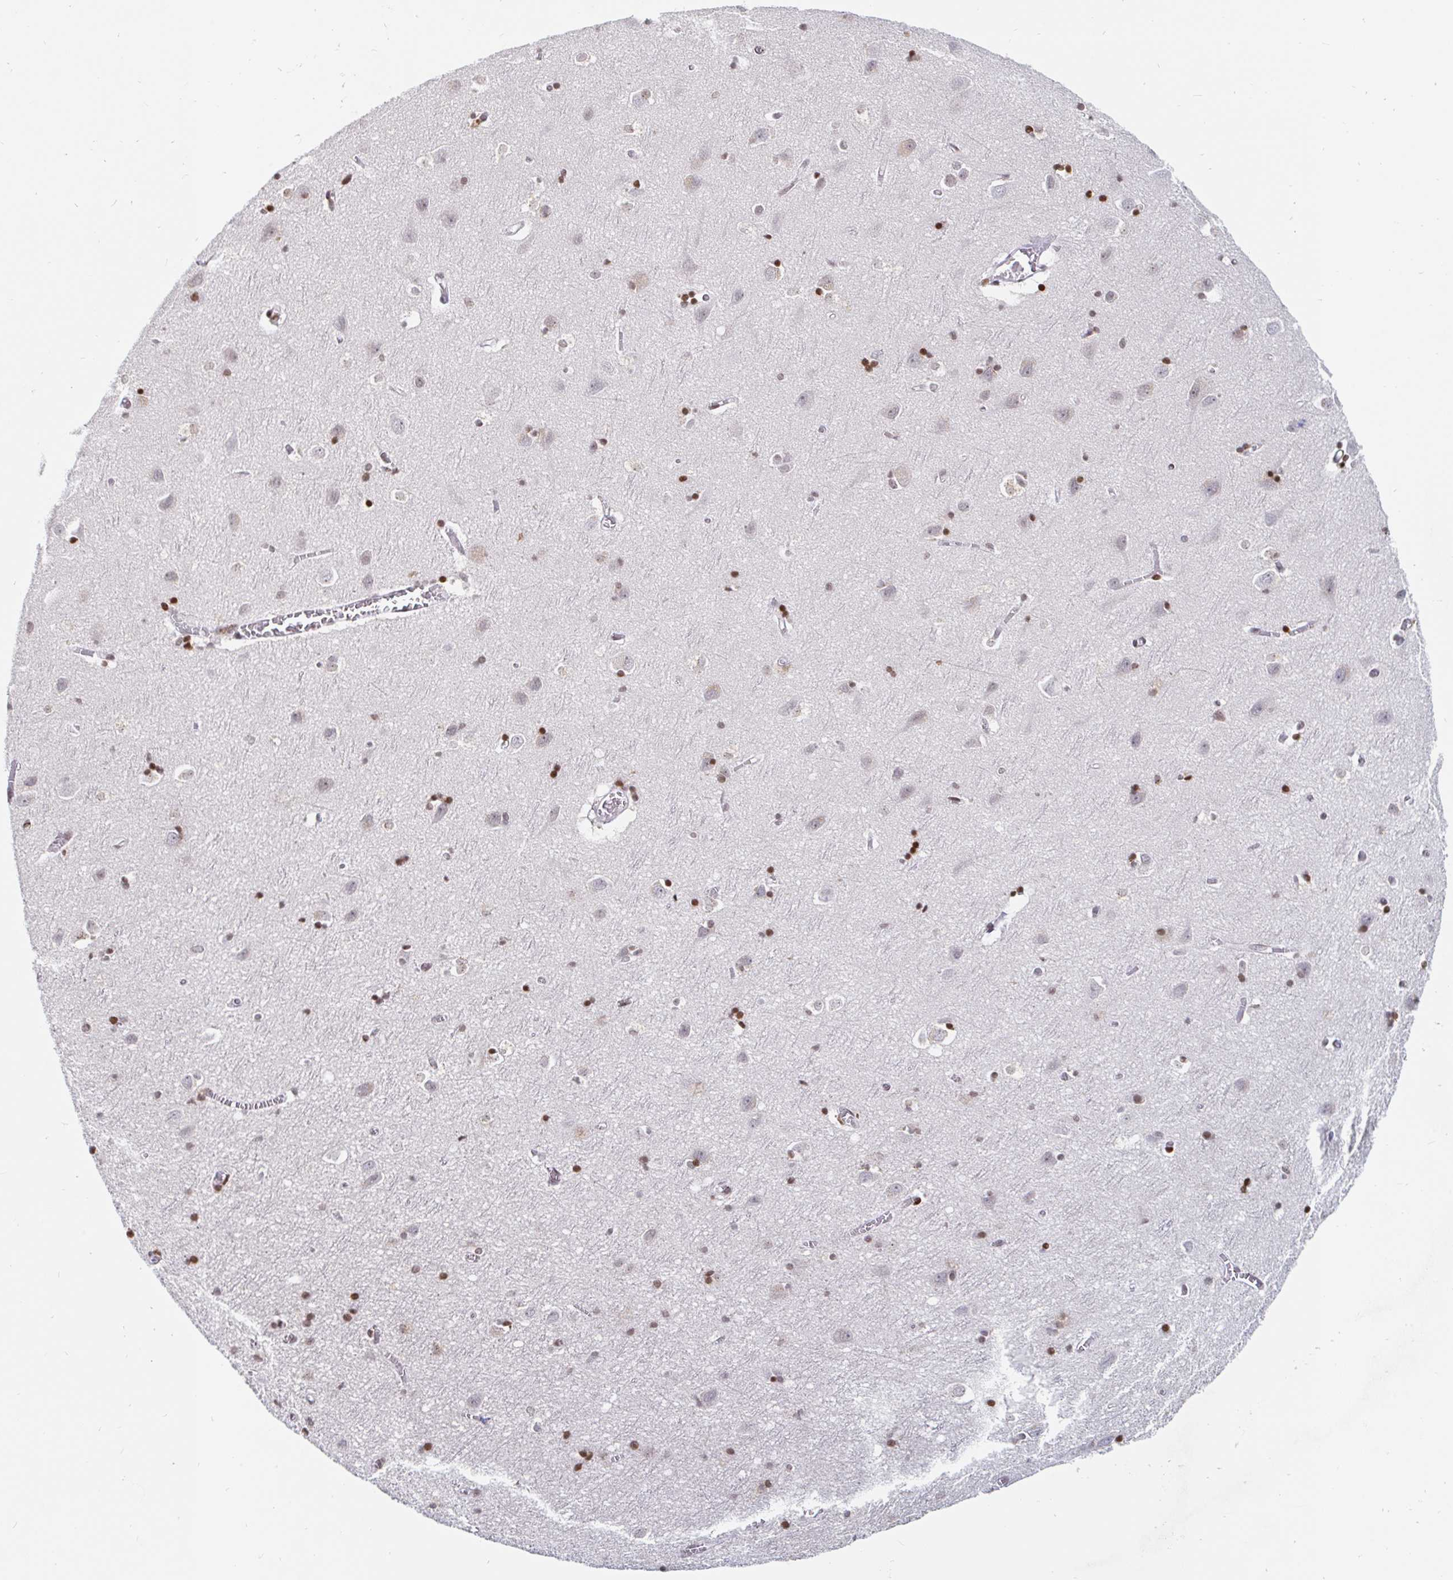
{"staining": {"intensity": "moderate", "quantity": ">75%", "location": "nuclear"}, "tissue": "cerebral cortex", "cell_type": "Endothelial cells", "image_type": "normal", "snomed": [{"axis": "morphology", "description": "Normal tissue, NOS"}, {"axis": "topography", "description": "Cerebral cortex"}], "caption": "The histopathology image demonstrates a brown stain indicating the presence of a protein in the nuclear of endothelial cells in cerebral cortex.", "gene": "HOXC10", "patient": {"sex": "male", "age": 70}}